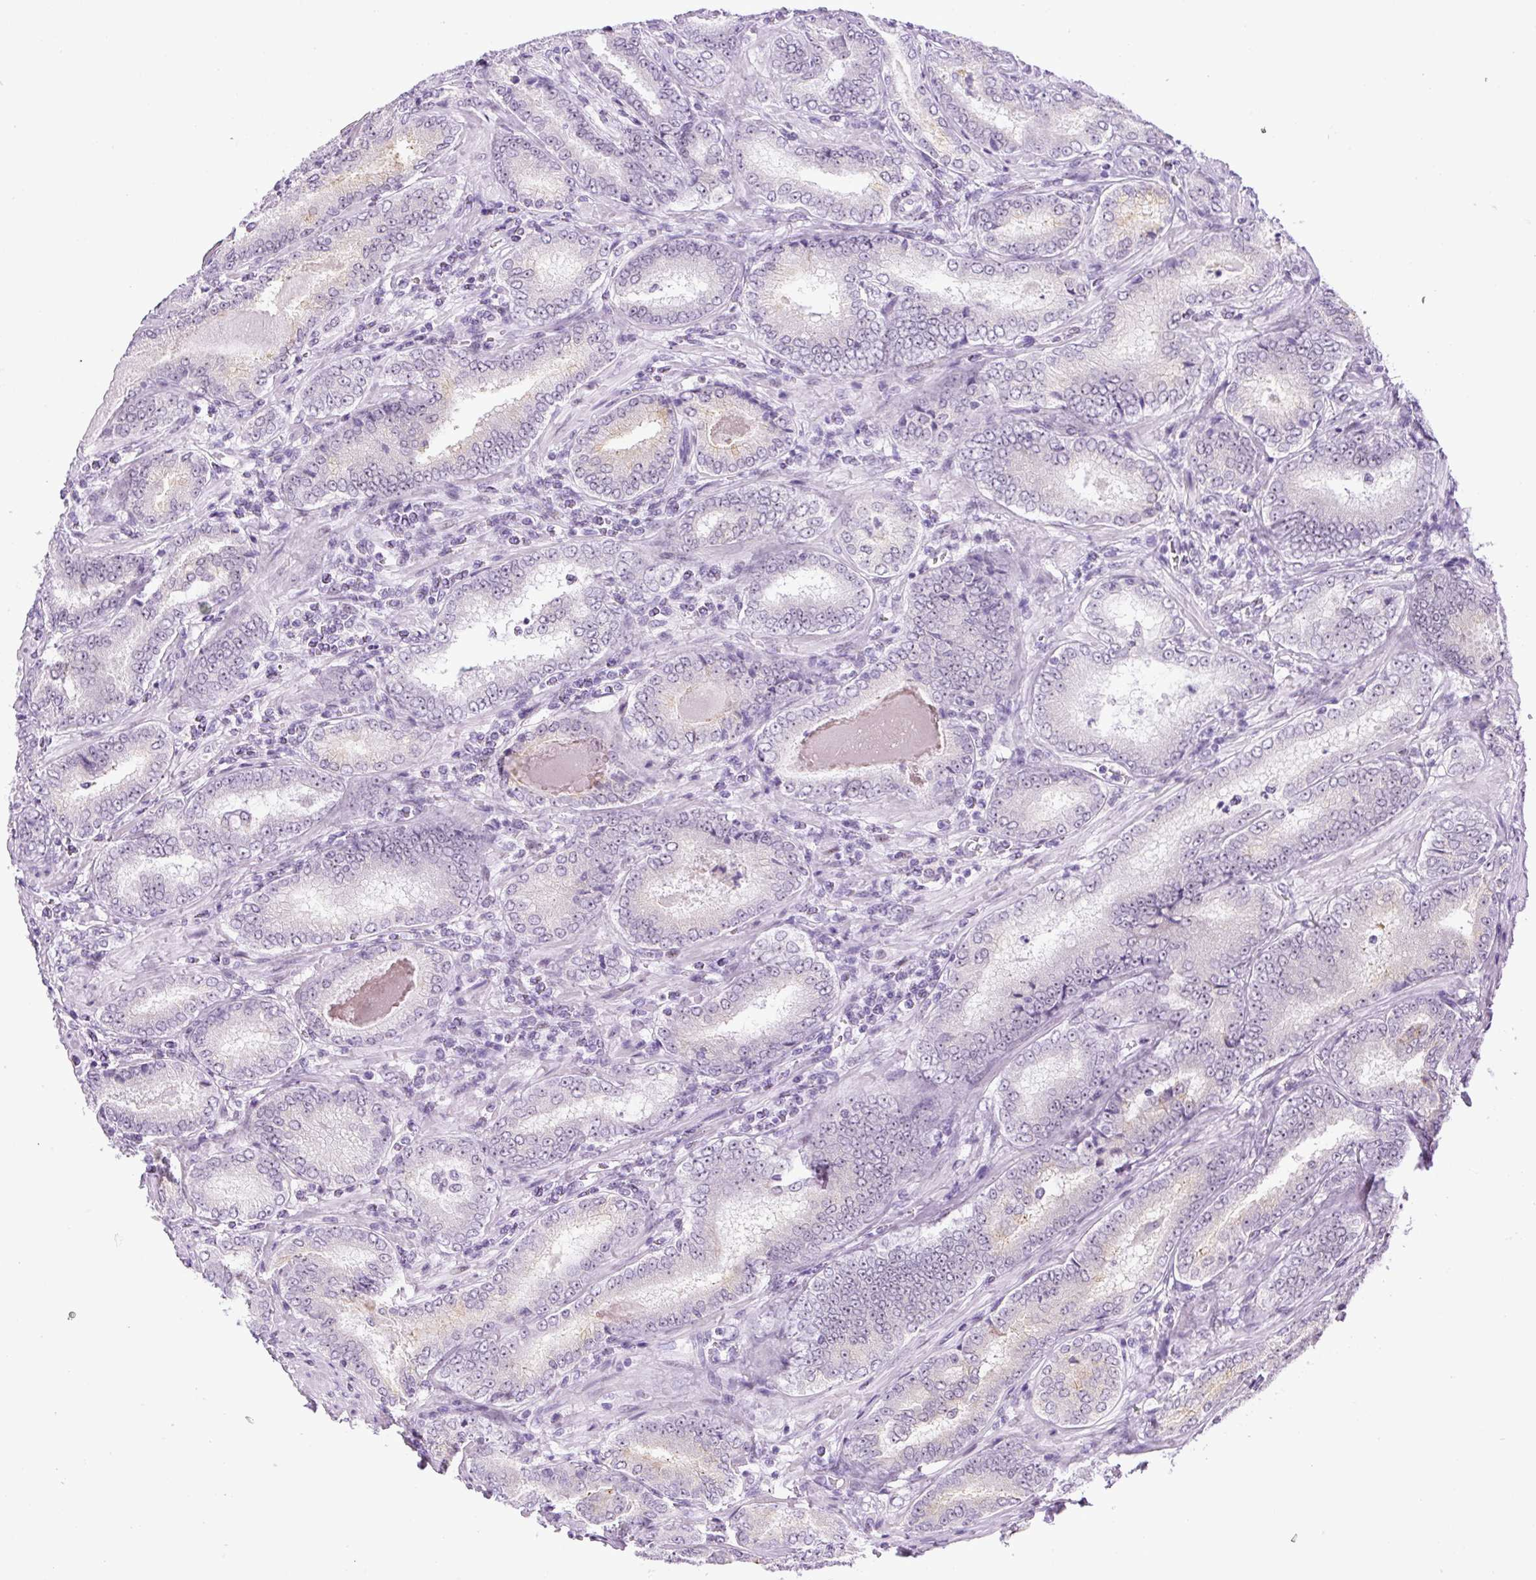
{"staining": {"intensity": "negative", "quantity": "none", "location": "none"}, "tissue": "prostate cancer", "cell_type": "Tumor cells", "image_type": "cancer", "snomed": [{"axis": "morphology", "description": "Adenocarcinoma, High grade"}, {"axis": "topography", "description": "Prostate"}], "caption": "DAB (3,3'-diaminobenzidine) immunohistochemical staining of prostate cancer (high-grade adenocarcinoma) demonstrates no significant staining in tumor cells. (IHC, brightfield microscopy, high magnification).", "gene": "RHBDD2", "patient": {"sex": "male", "age": 72}}